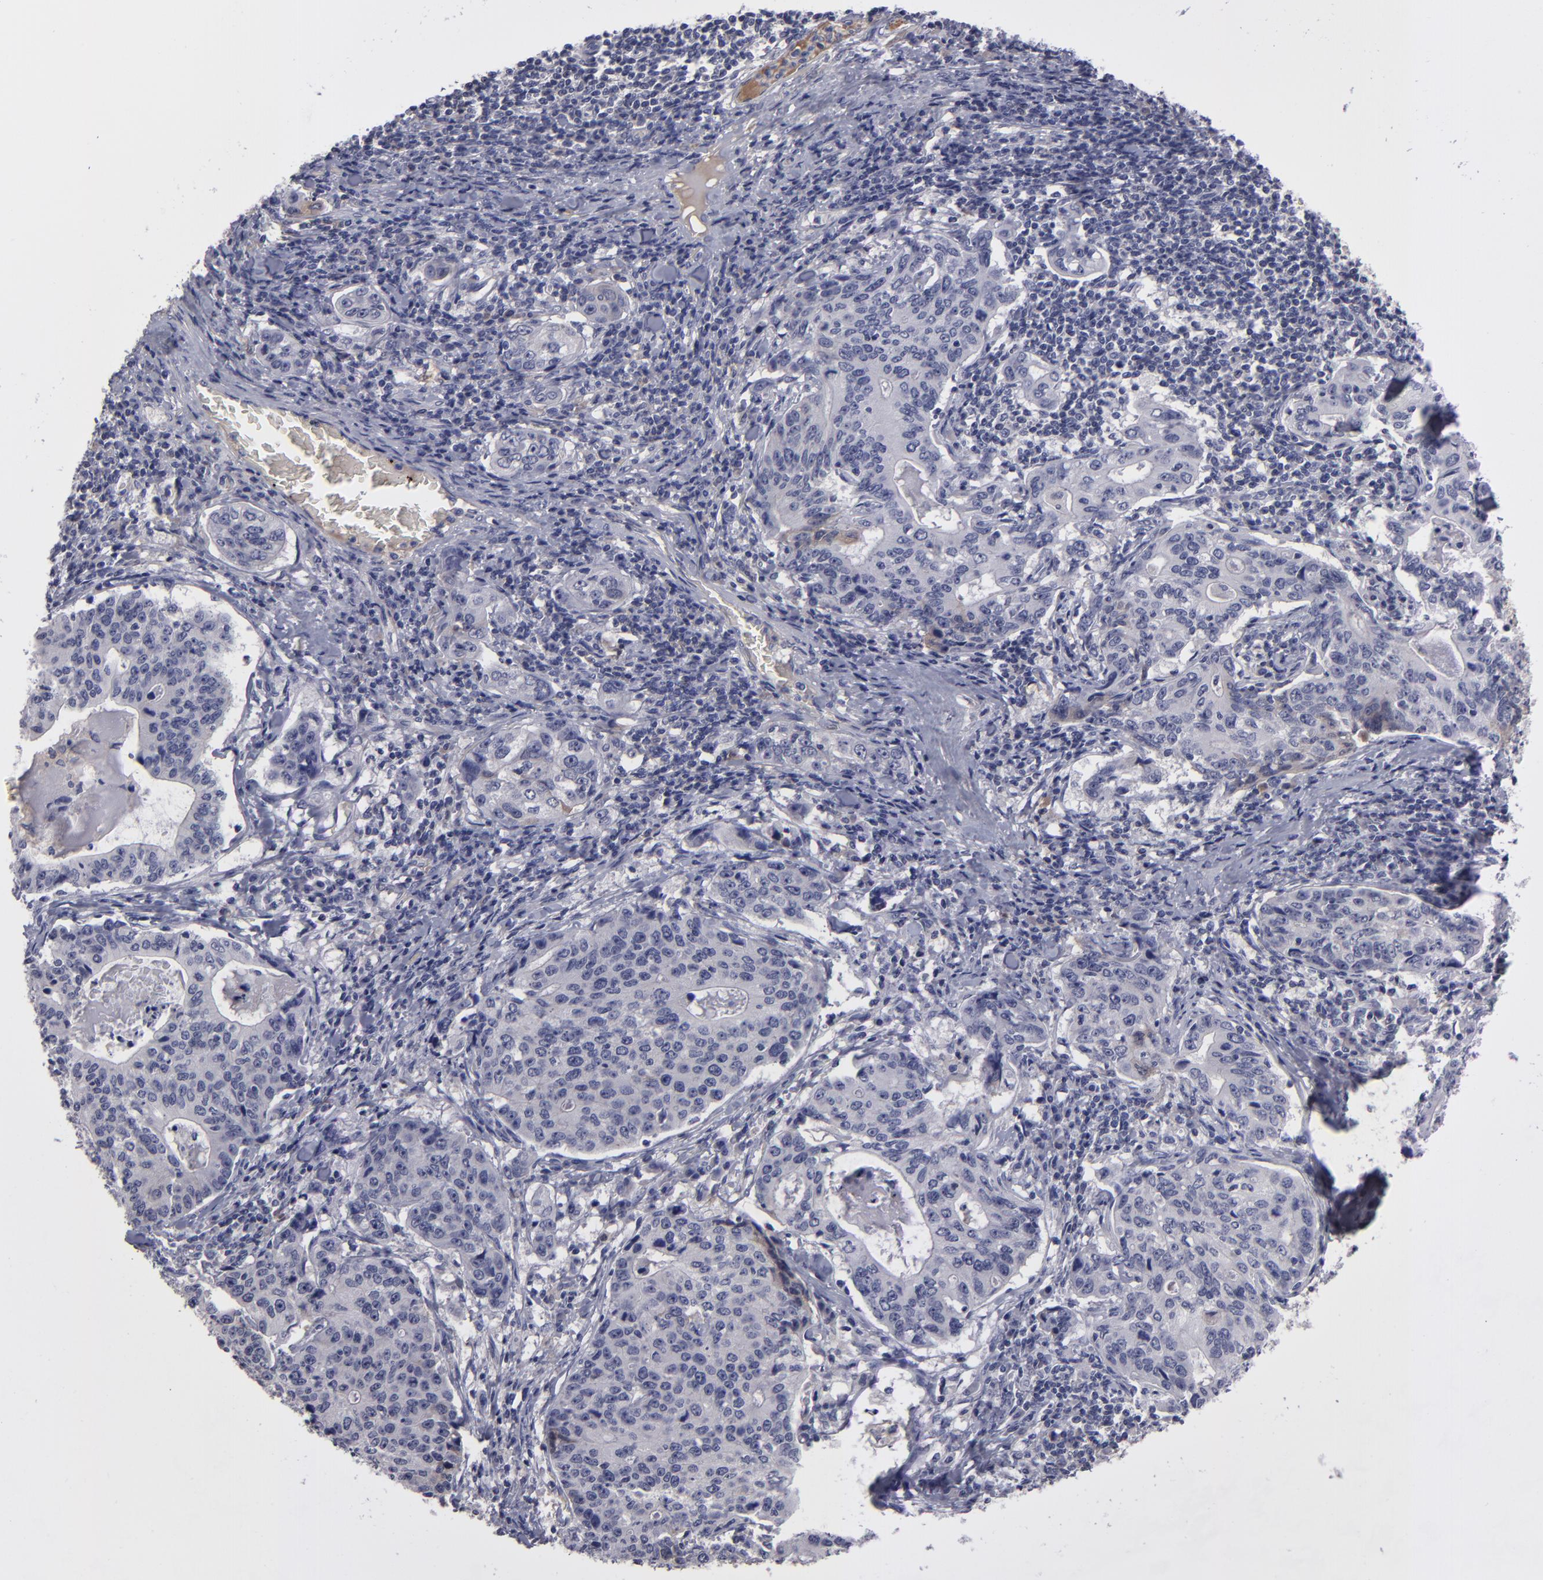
{"staining": {"intensity": "negative", "quantity": "none", "location": "none"}, "tissue": "stomach cancer", "cell_type": "Tumor cells", "image_type": "cancer", "snomed": [{"axis": "morphology", "description": "Adenocarcinoma, NOS"}, {"axis": "topography", "description": "Esophagus"}, {"axis": "topography", "description": "Stomach"}], "caption": "The image displays no significant expression in tumor cells of stomach cancer.", "gene": "ITIH4", "patient": {"sex": "male", "age": 74}}